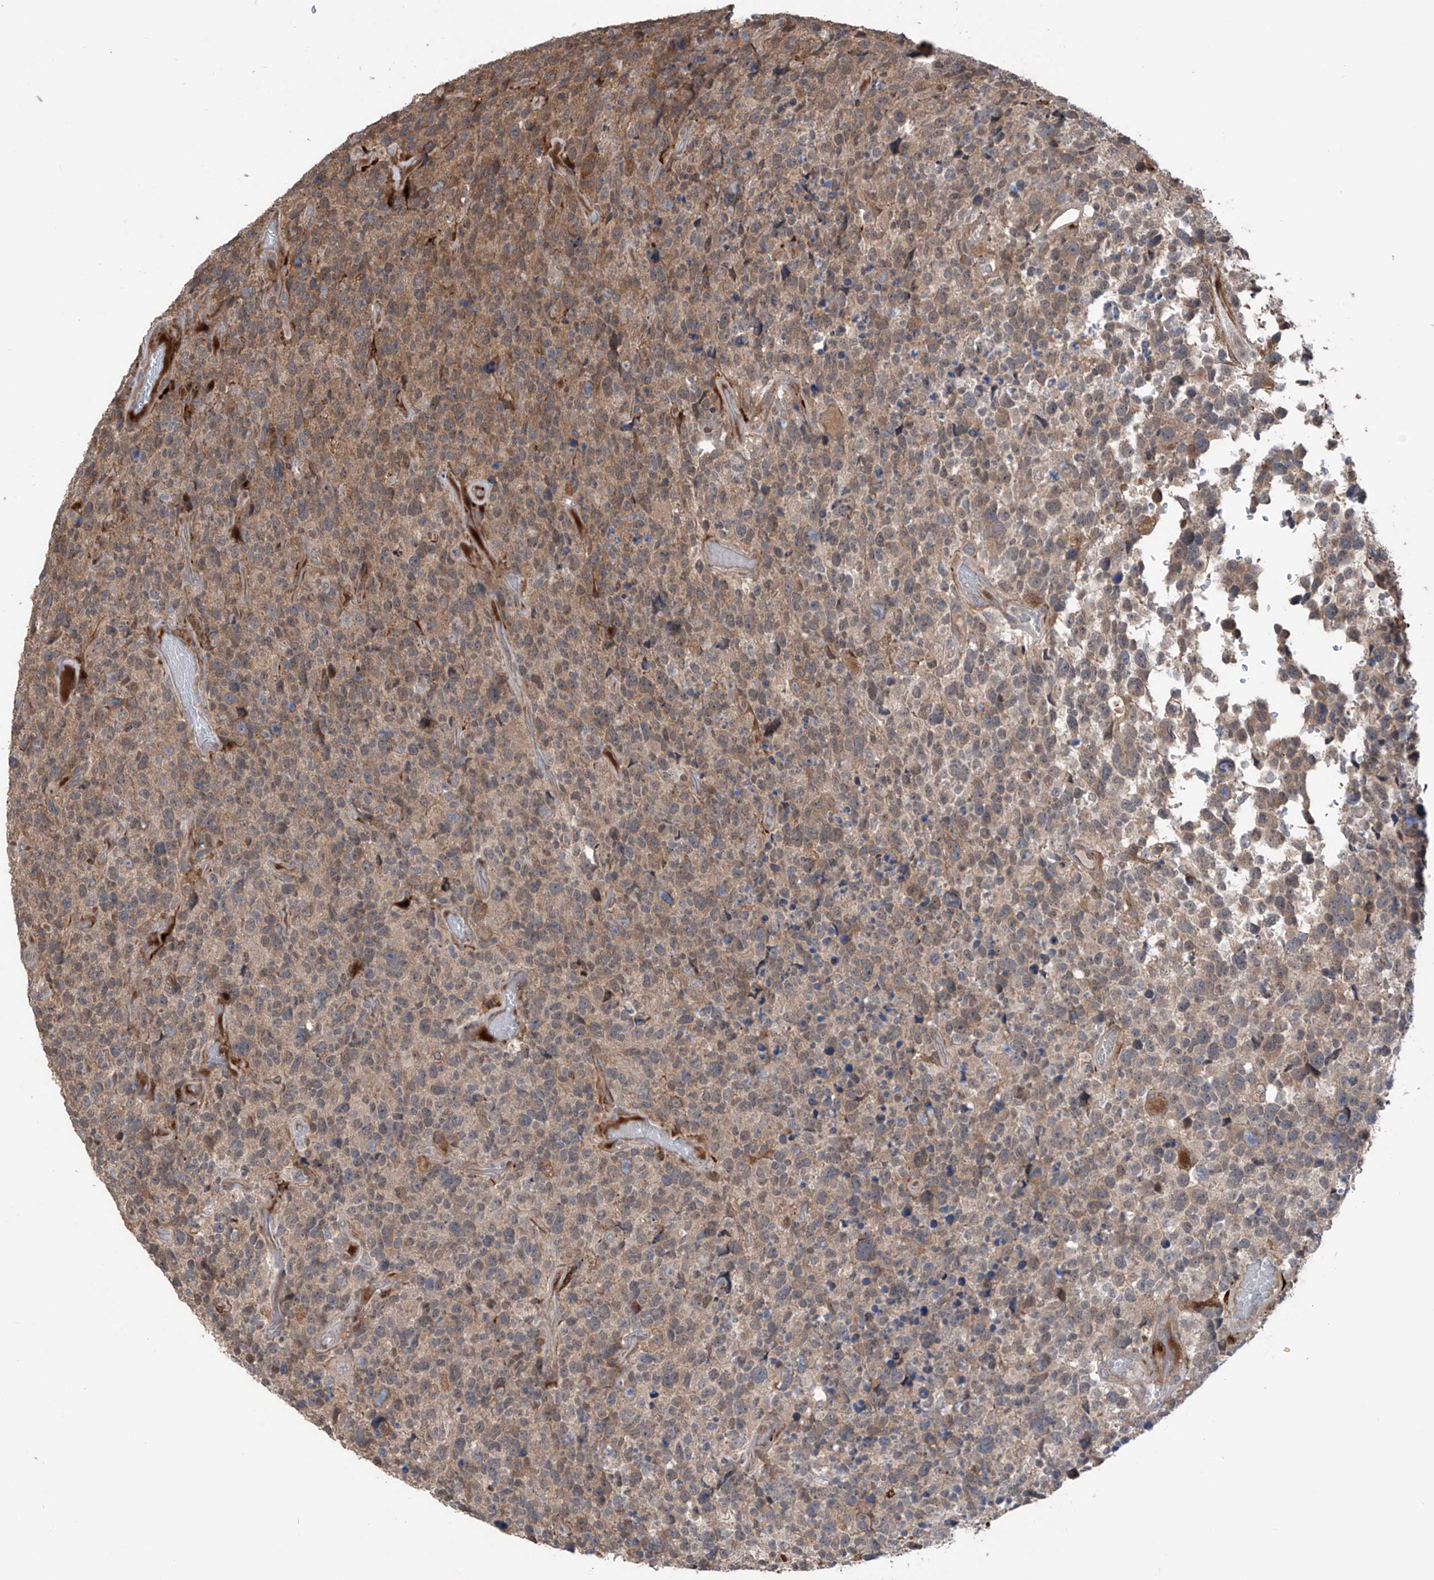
{"staining": {"intensity": "weak", "quantity": "25%-75%", "location": "cytoplasmic/membranous"}, "tissue": "glioma", "cell_type": "Tumor cells", "image_type": "cancer", "snomed": [{"axis": "morphology", "description": "Glioma, malignant, High grade"}, {"axis": "topography", "description": "Brain"}], "caption": "Malignant high-grade glioma was stained to show a protein in brown. There is low levels of weak cytoplasmic/membranous staining in approximately 25%-75% of tumor cells.", "gene": "SAMD3", "patient": {"sex": "male", "age": 69}}